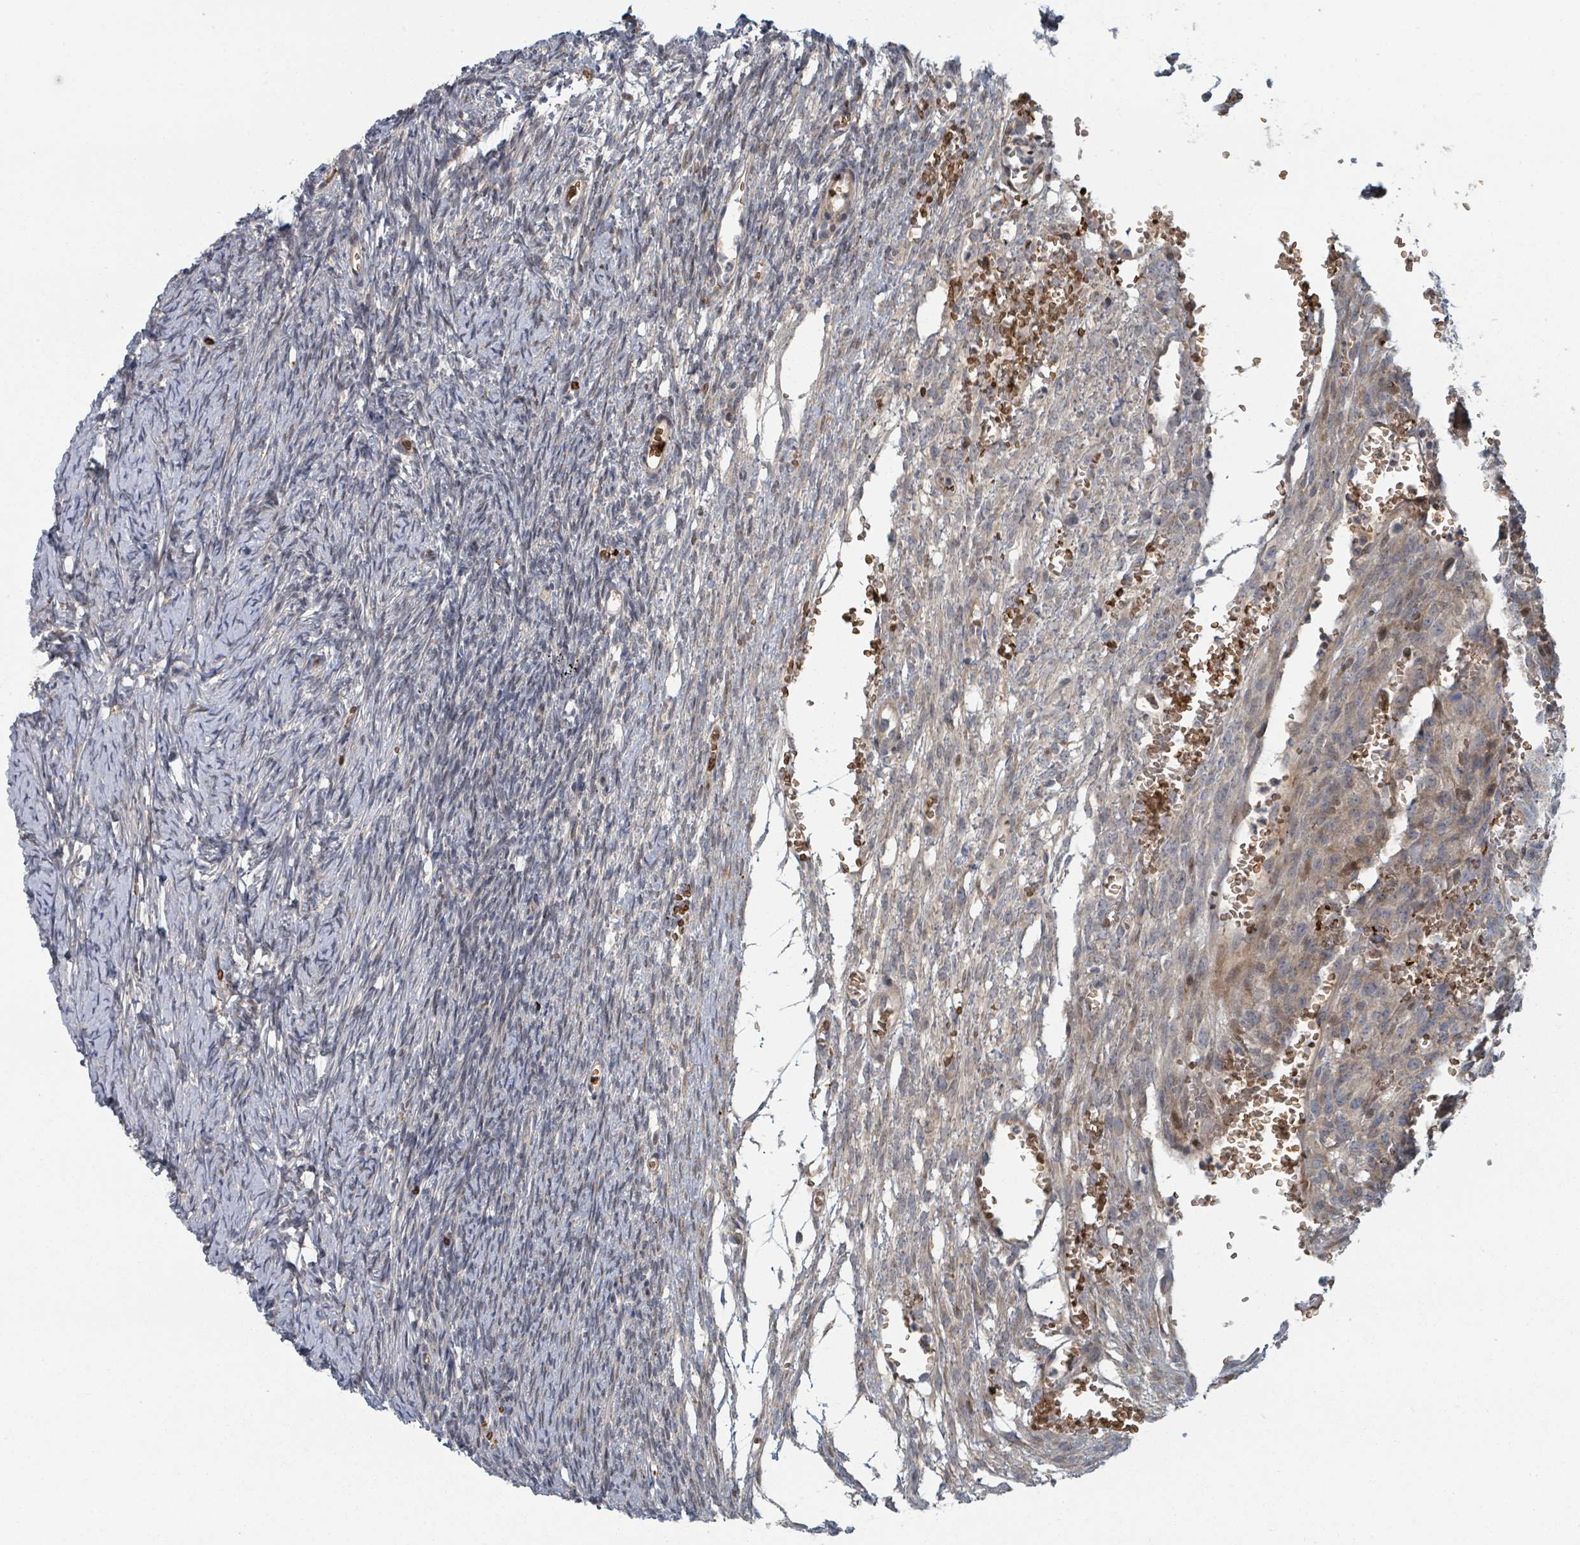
{"staining": {"intensity": "weak", "quantity": ">75%", "location": "cytoplasmic/membranous"}, "tissue": "ovary", "cell_type": "Follicle cells", "image_type": "normal", "snomed": [{"axis": "morphology", "description": "Normal tissue, NOS"}, {"axis": "topography", "description": "Ovary"}], "caption": "Follicle cells display weak cytoplasmic/membranous staining in about >75% of cells in benign ovary.", "gene": "TRPC4AP", "patient": {"sex": "female", "age": 39}}